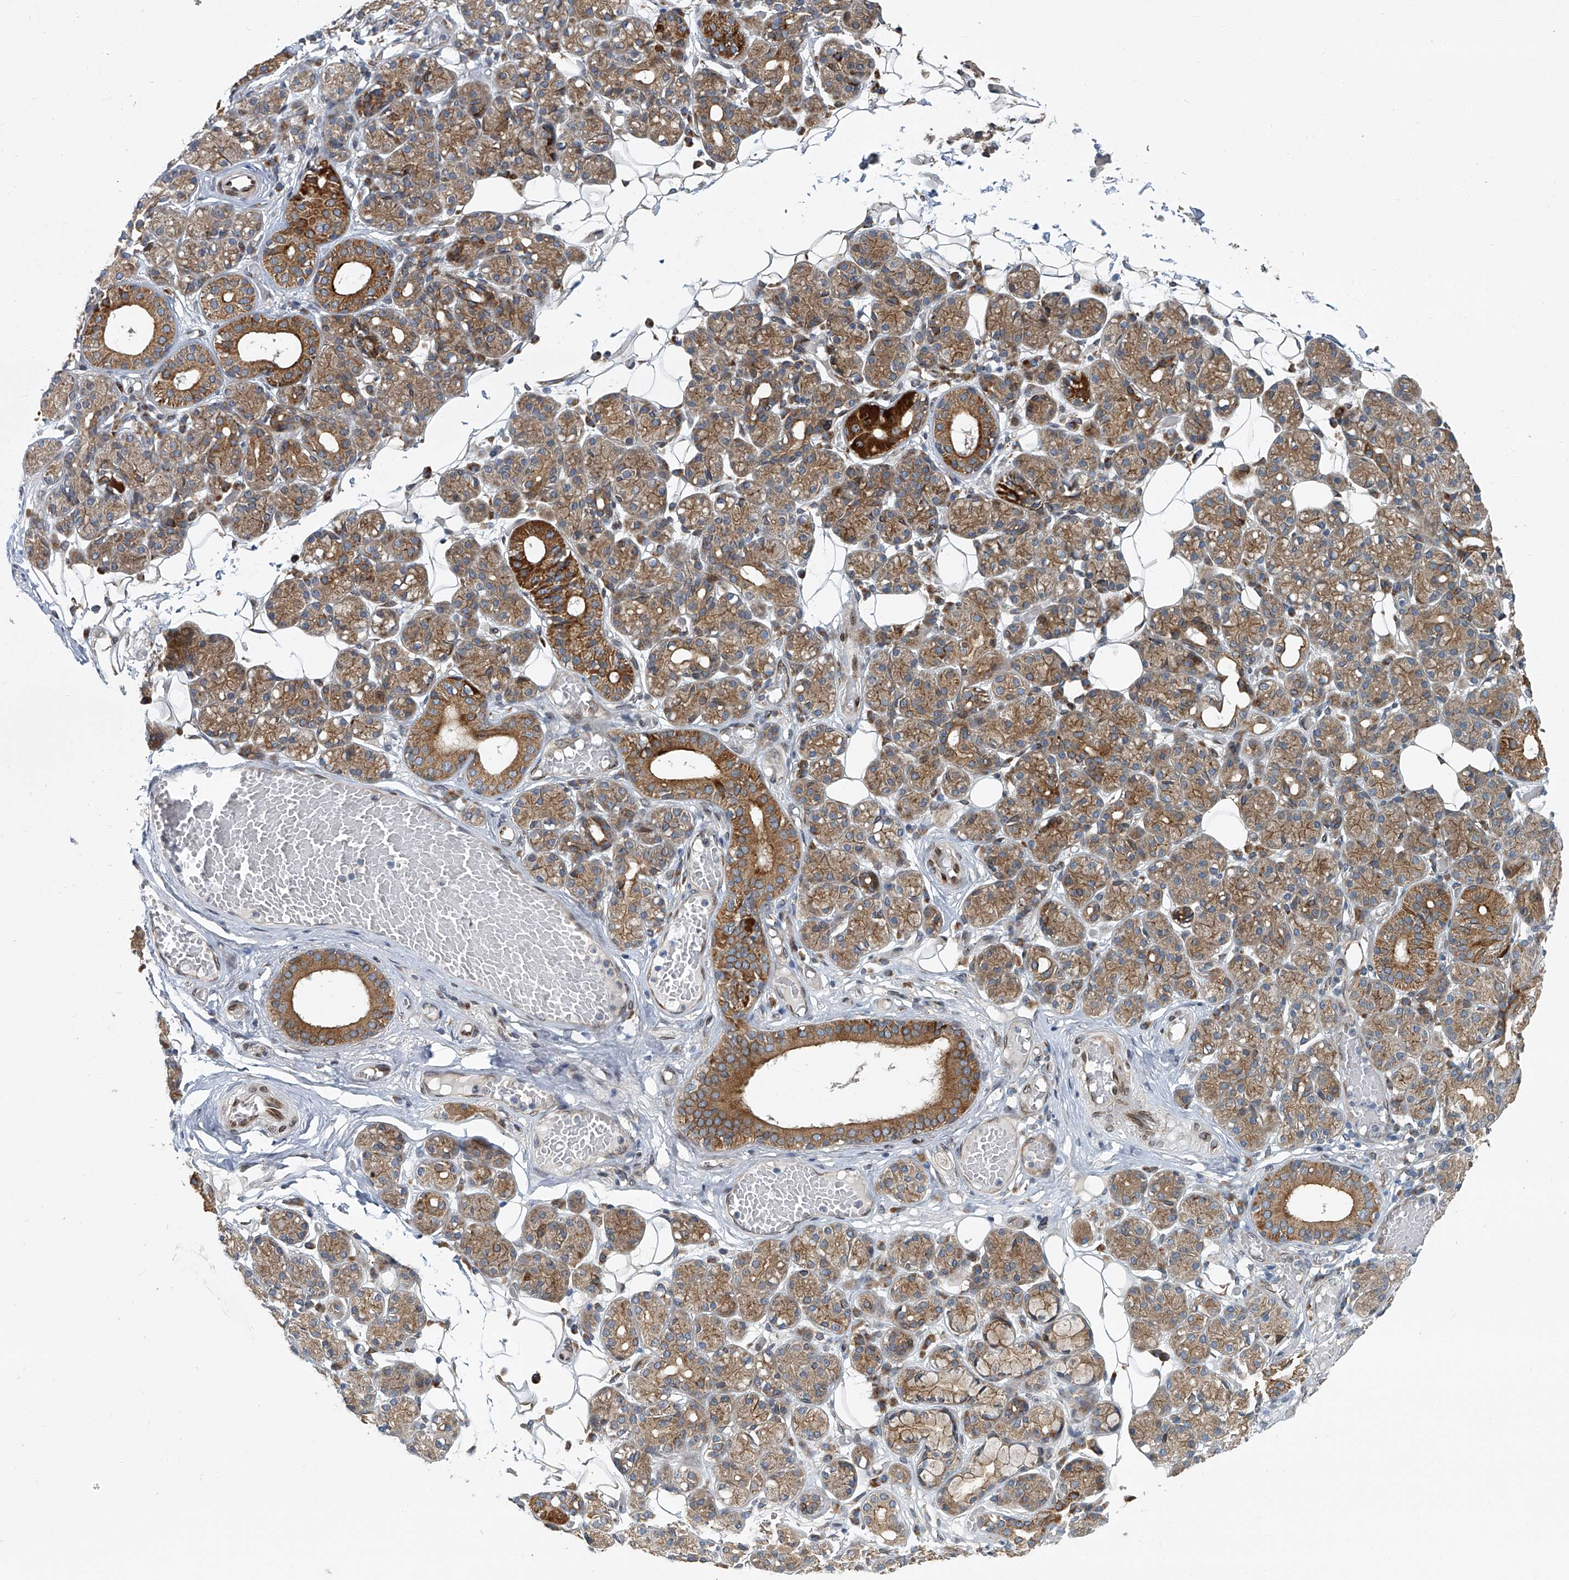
{"staining": {"intensity": "moderate", "quantity": ">75%", "location": "cytoplasmic/membranous"}, "tissue": "salivary gland", "cell_type": "Glandular cells", "image_type": "normal", "snomed": [{"axis": "morphology", "description": "Normal tissue, NOS"}, {"axis": "topography", "description": "Salivary gland"}], "caption": "Glandular cells reveal moderate cytoplasmic/membranous expression in about >75% of cells in benign salivary gland.", "gene": "GPR132", "patient": {"sex": "male", "age": 63}}